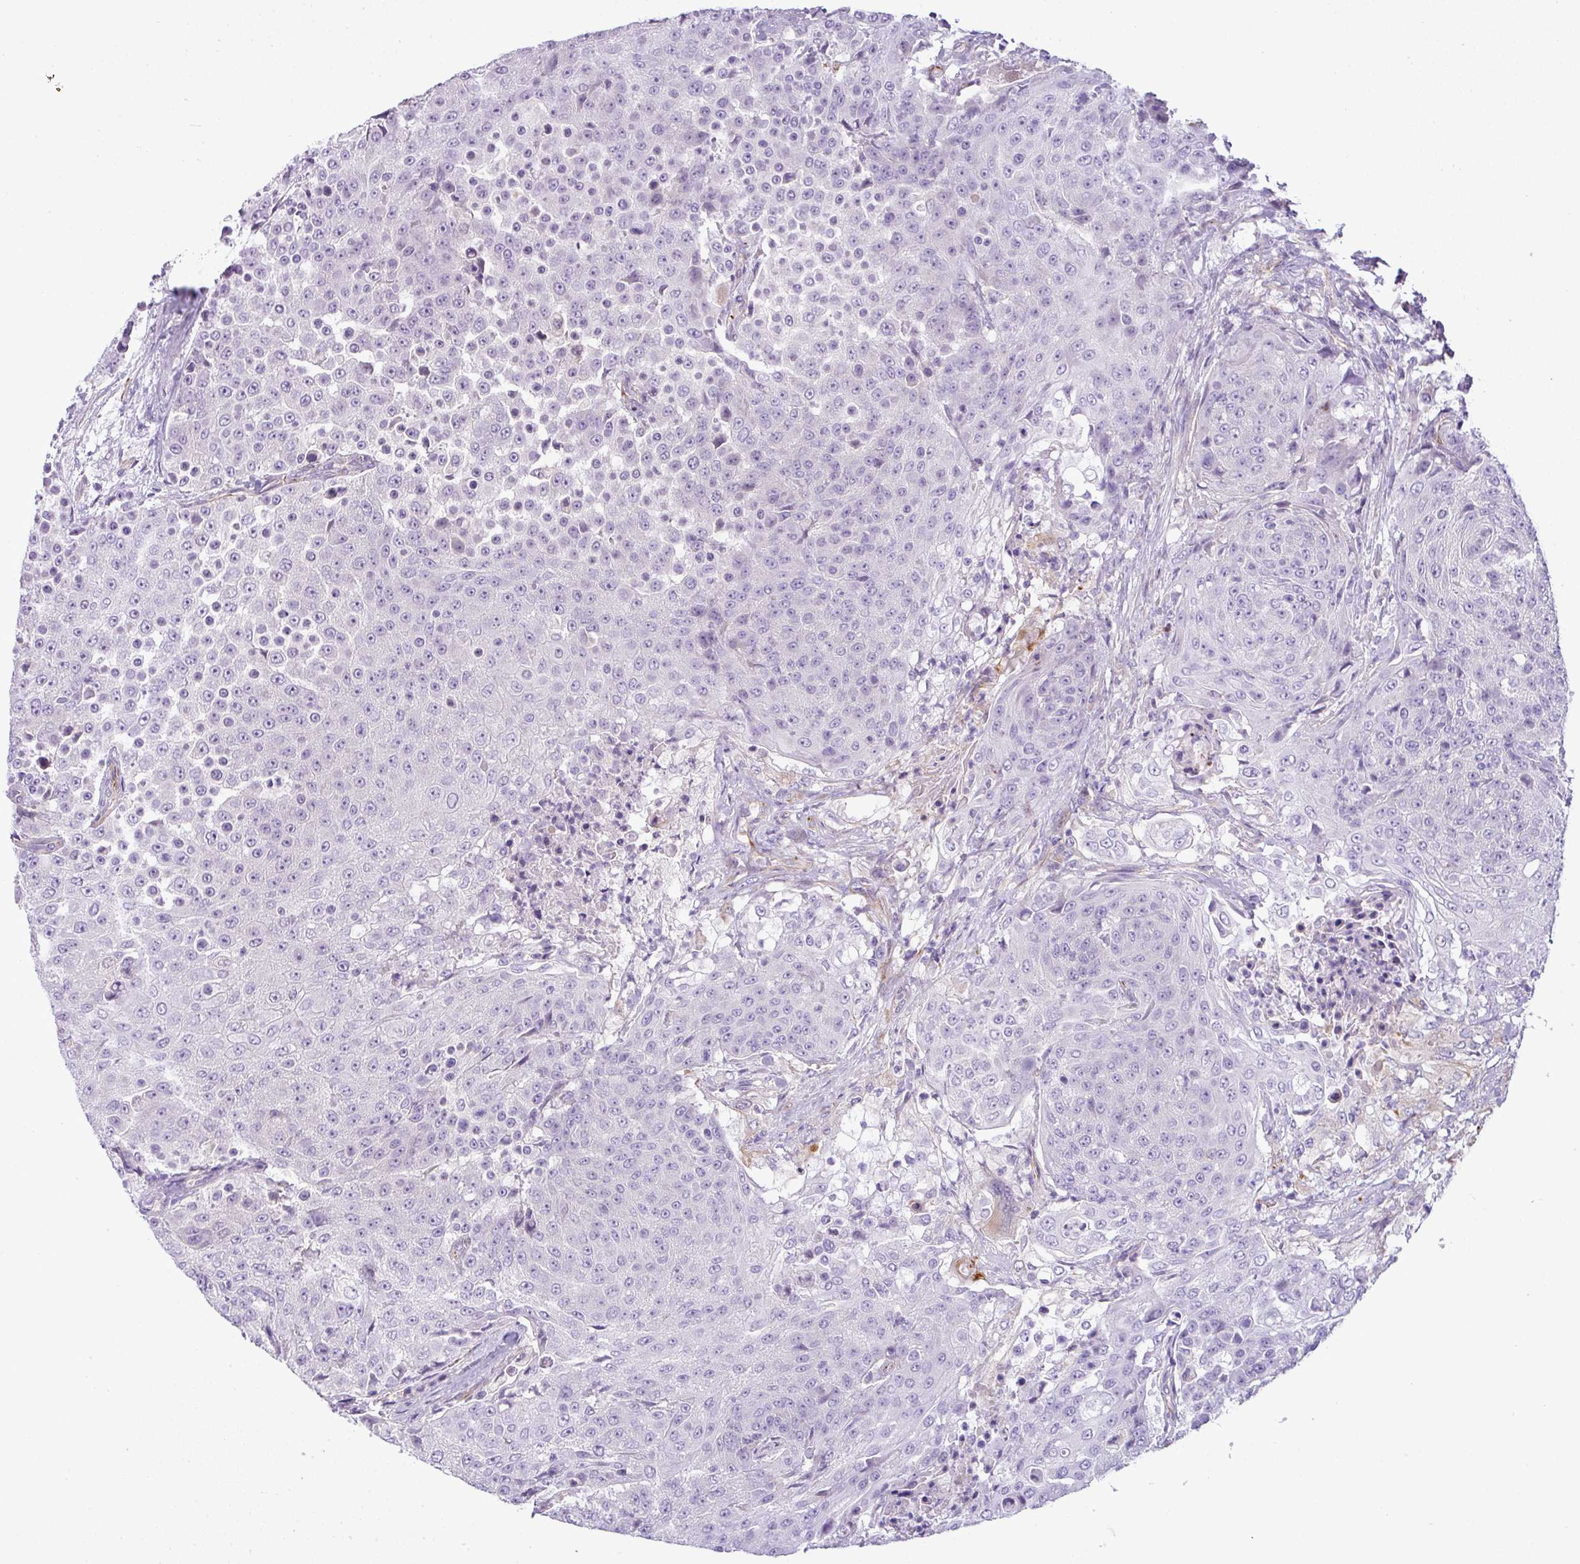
{"staining": {"intensity": "negative", "quantity": "none", "location": "none"}, "tissue": "urothelial cancer", "cell_type": "Tumor cells", "image_type": "cancer", "snomed": [{"axis": "morphology", "description": "Urothelial carcinoma, High grade"}, {"axis": "topography", "description": "Urinary bladder"}], "caption": "This image is of urothelial cancer stained with immunohistochemistry to label a protein in brown with the nuclei are counter-stained blue. There is no positivity in tumor cells.", "gene": "ENSG00000273748", "patient": {"sex": "female", "age": 63}}